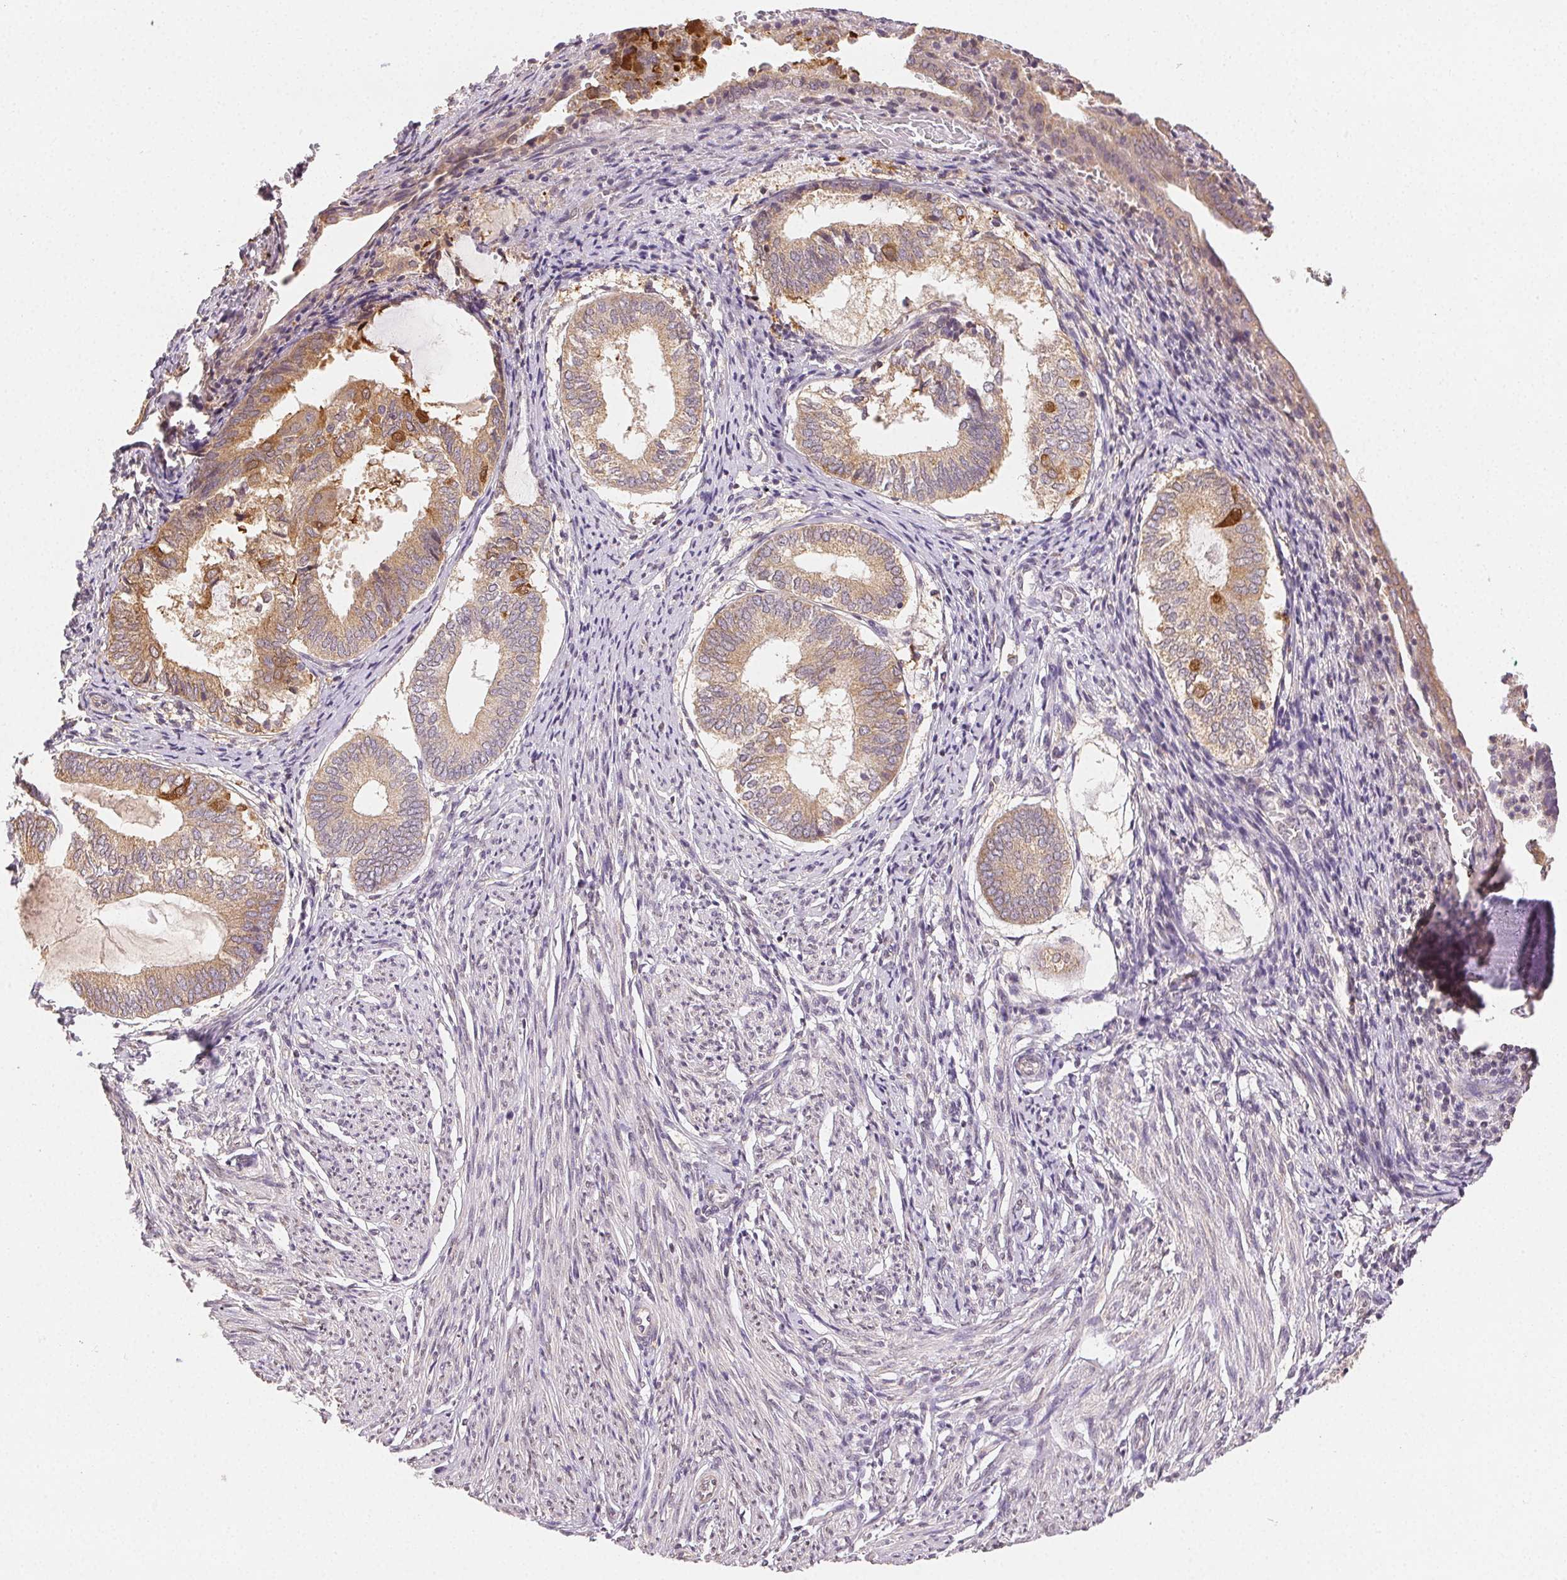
{"staining": {"intensity": "negative", "quantity": "none", "location": "none"}, "tissue": "endometrium", "cell_type": "Cells in endometrial stroma", "image_type": "normal", "snomed": [{"axis": "morphology", "description": "Normal tissue, NOS"}, {"axis": "topography", "description": "Endometrium"}], "caption": "Endometrium stained for a protein using immunohistochemistry exhibits no expression cells in endometrial stroma.", "gene": "SEZ6L2", "patient": {"sex": "female", "age": 50}}